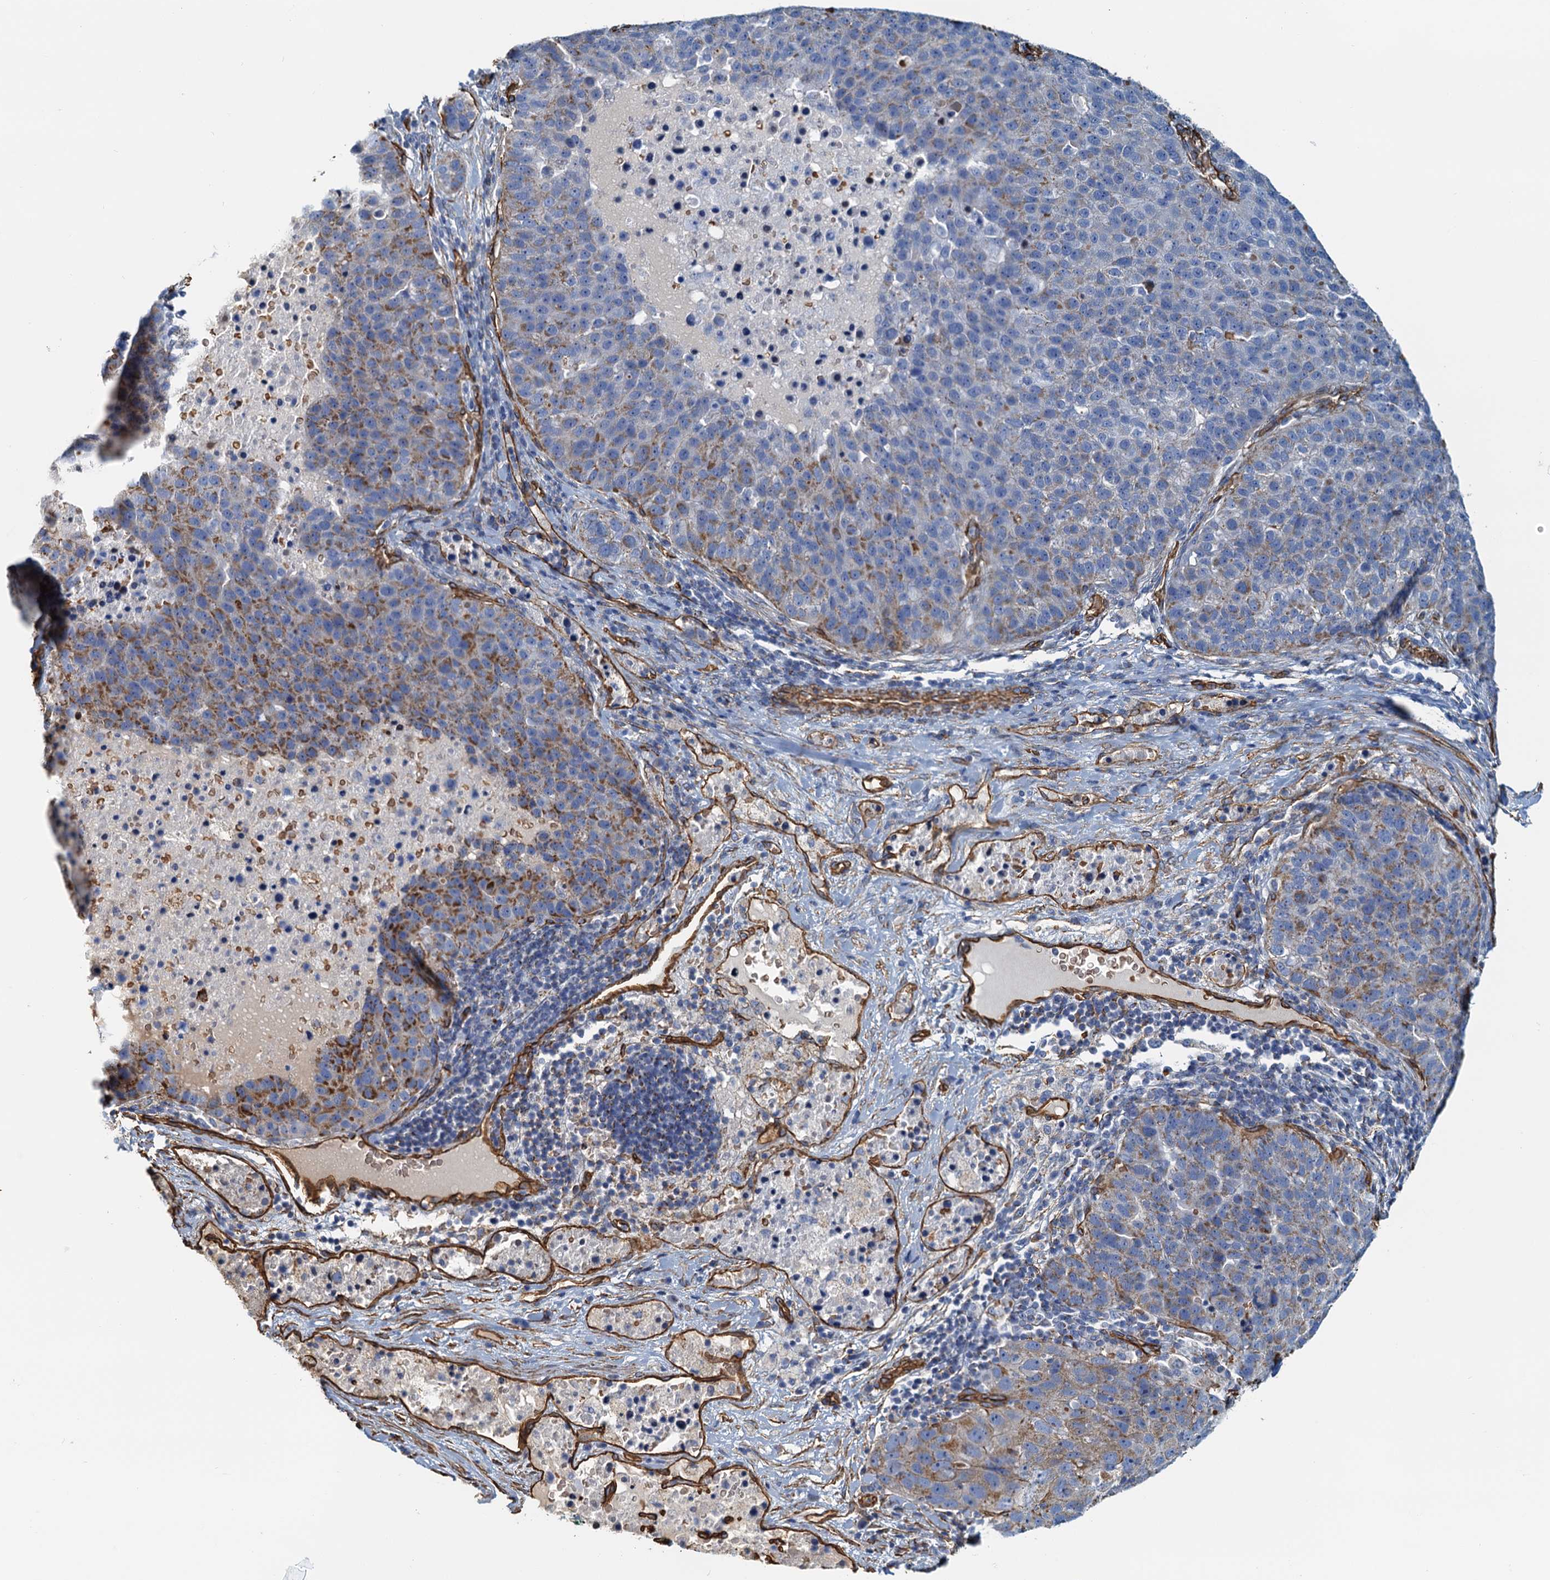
{"staining": {"intensity": "moderate", "quantity": "25%-75%", "location": "cytoplasmic/membranous"}, "tissue": "pancreatic cancer", "cell_type": "Tumor cells", "image_type": "cancer", "snomed": [{"axis": "morphology", "description": "Adenocarcinoma, NOS"}, {"axis": "topography", "description": "Pancreas"}], "caption": "Moderate cytoplasmic/membranous positivity is appreciated in approximately 25%-75% of tumor cells in pancreatic cancer.", "gene": "DGKG", "patient": {"sex": "female", "age": 61}}